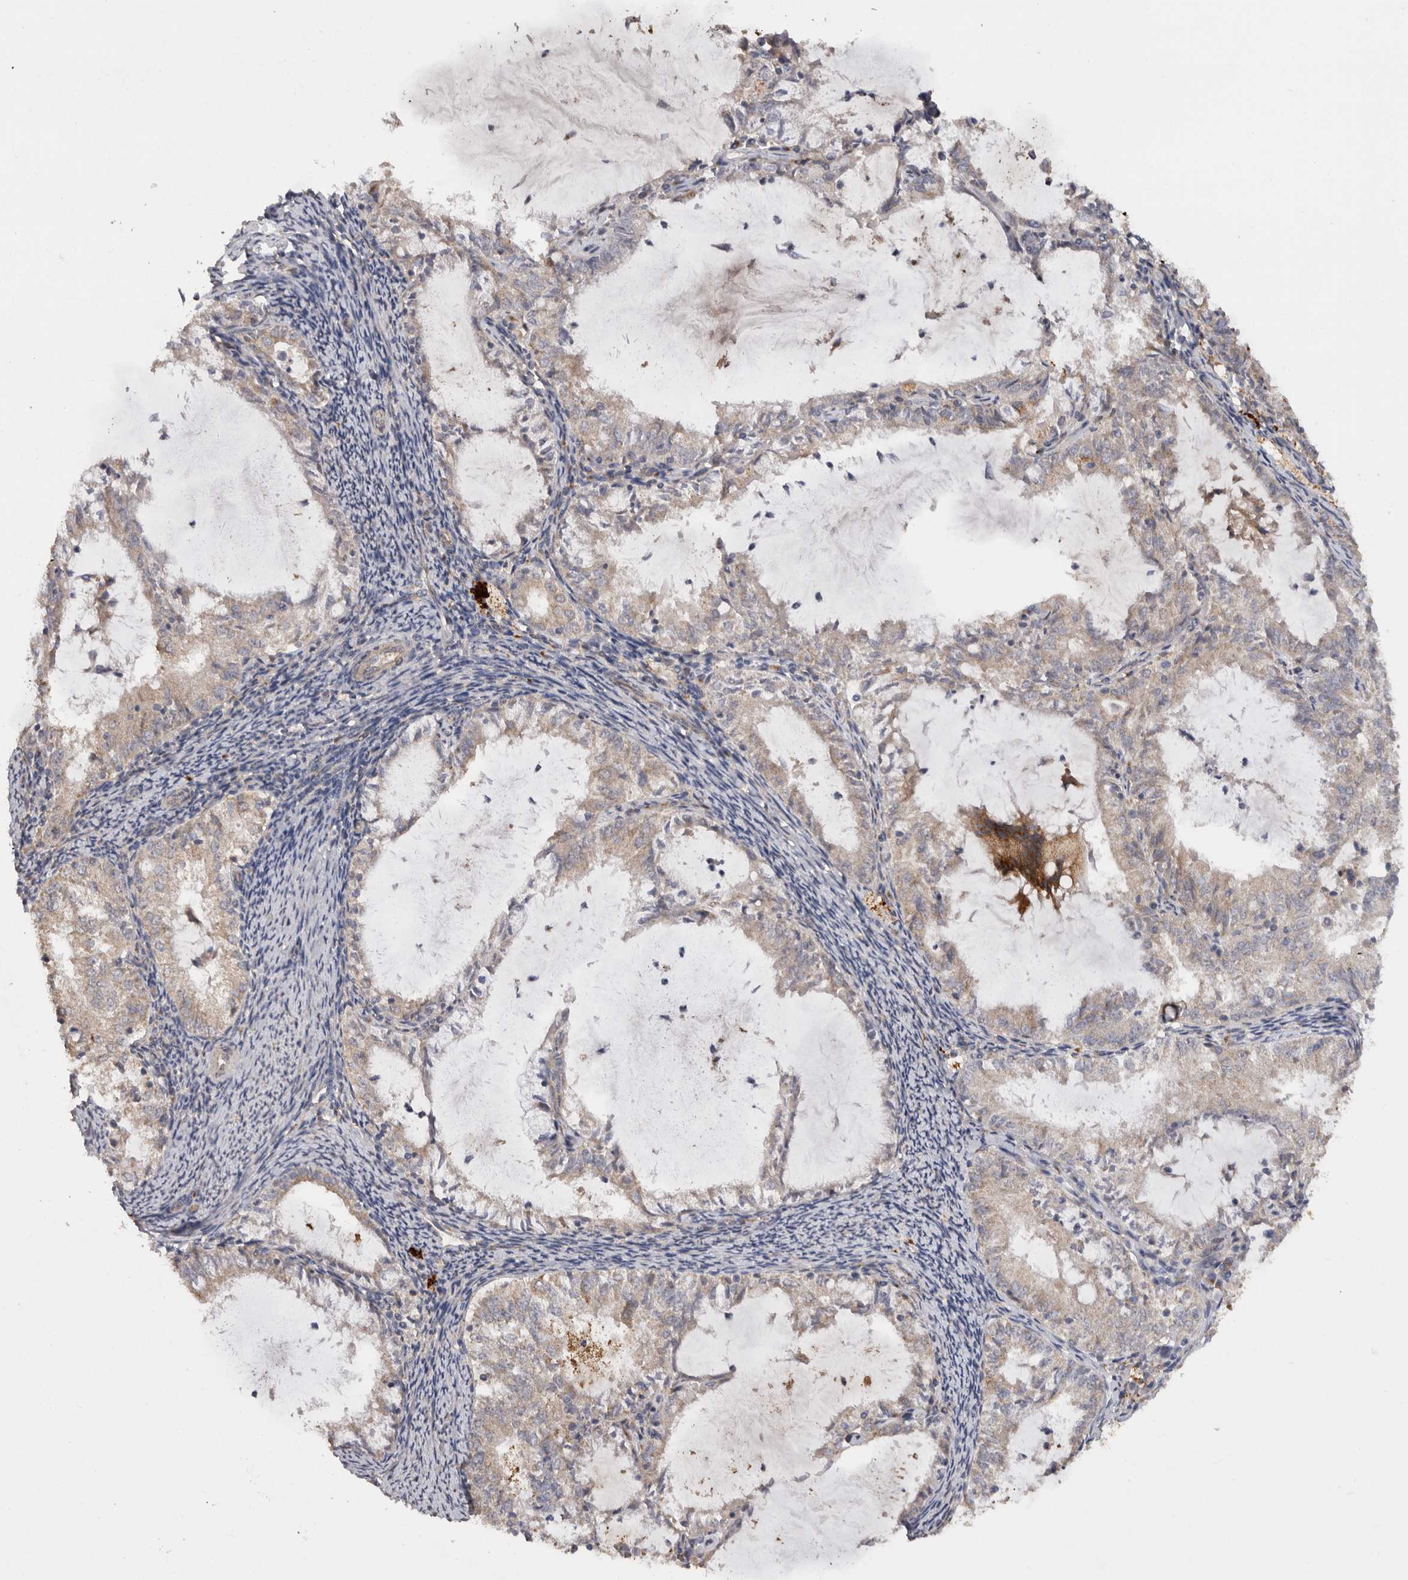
{"staining": {"intensity": "weak", "quantity": ">75%", "location": "cytoplasmic/membranous"}, "tissue": "endometrial cancer", "cell_type": "Tumor cells", "image_type": "cancer", "snomed": [{"axis": "morphology", "description": "Adenocarcinoma, NOS"}, {"axis": "topography", "description": "Endometrium"}], "caption": "Immunohistochemical staining of human endometrial adenocarcinoma exhibits low levels of weak cytoplasmic/membranous staining in about >75% of tumor cells.", "gene": "PODXL2", "patient": {"sex": "female", "age": 57}}